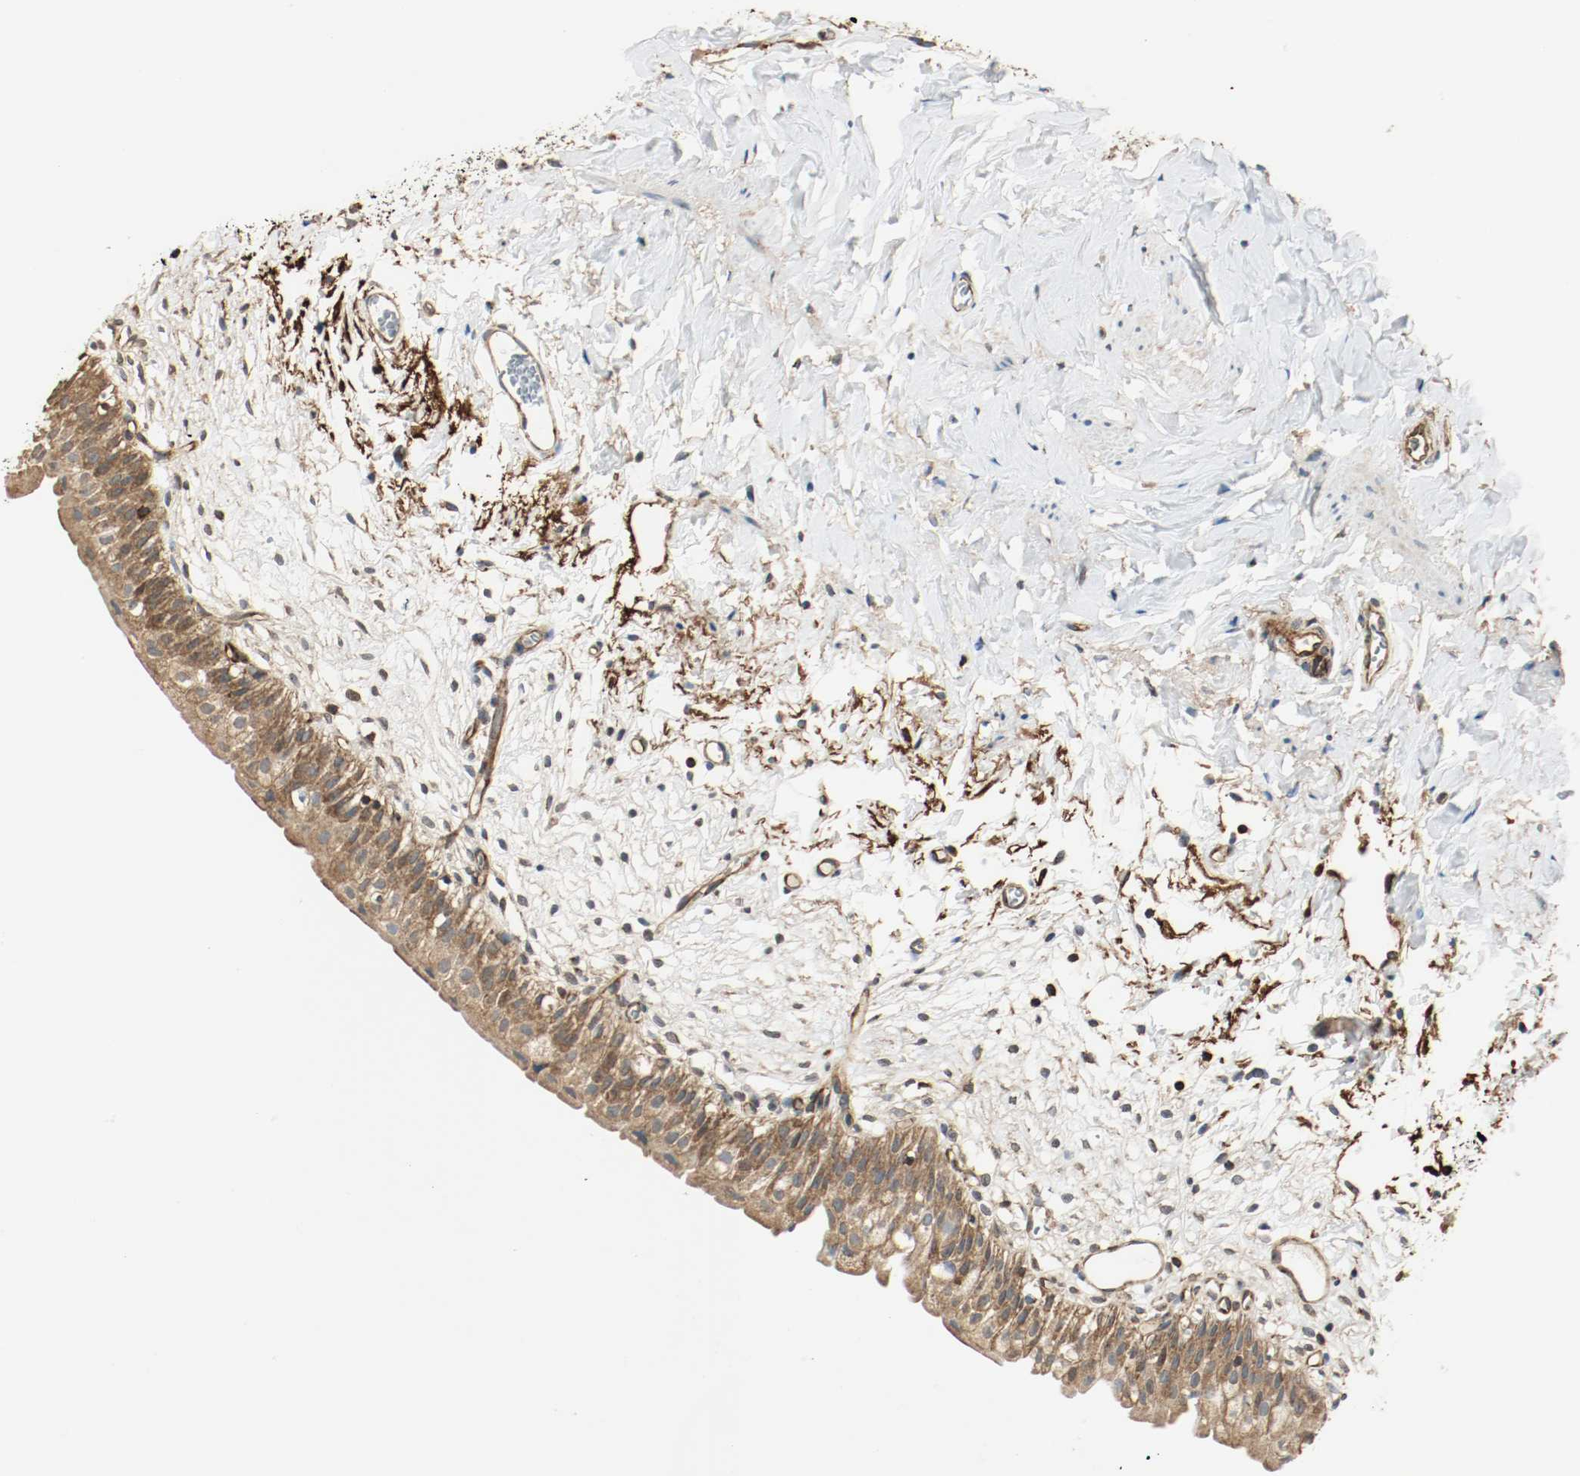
{"staining": {"intensity": "strong", "quantity": ">75%", "location": "cytoplasmic/membranous"}, "tissue": "urinary bladder", "cell_type": "Urothelial cells", "image_type": "normal", "snomed": [{"axis": "morphology", "description": "Normal tissue, NOS"}, {"axis": "topography", "description": "Urinary bladder"}], "caption": "A brown stain labels strong cytoplasmic/membranous expression of a protein in urothelial cells of normal urinary bladder. The staining is performed using DAB brown chromogen to label protein expression. The nuclei are counter-stained blue using hematoxylin.", "gene": "PLCG1", "patient": {"sex": "female", "age": 80}}